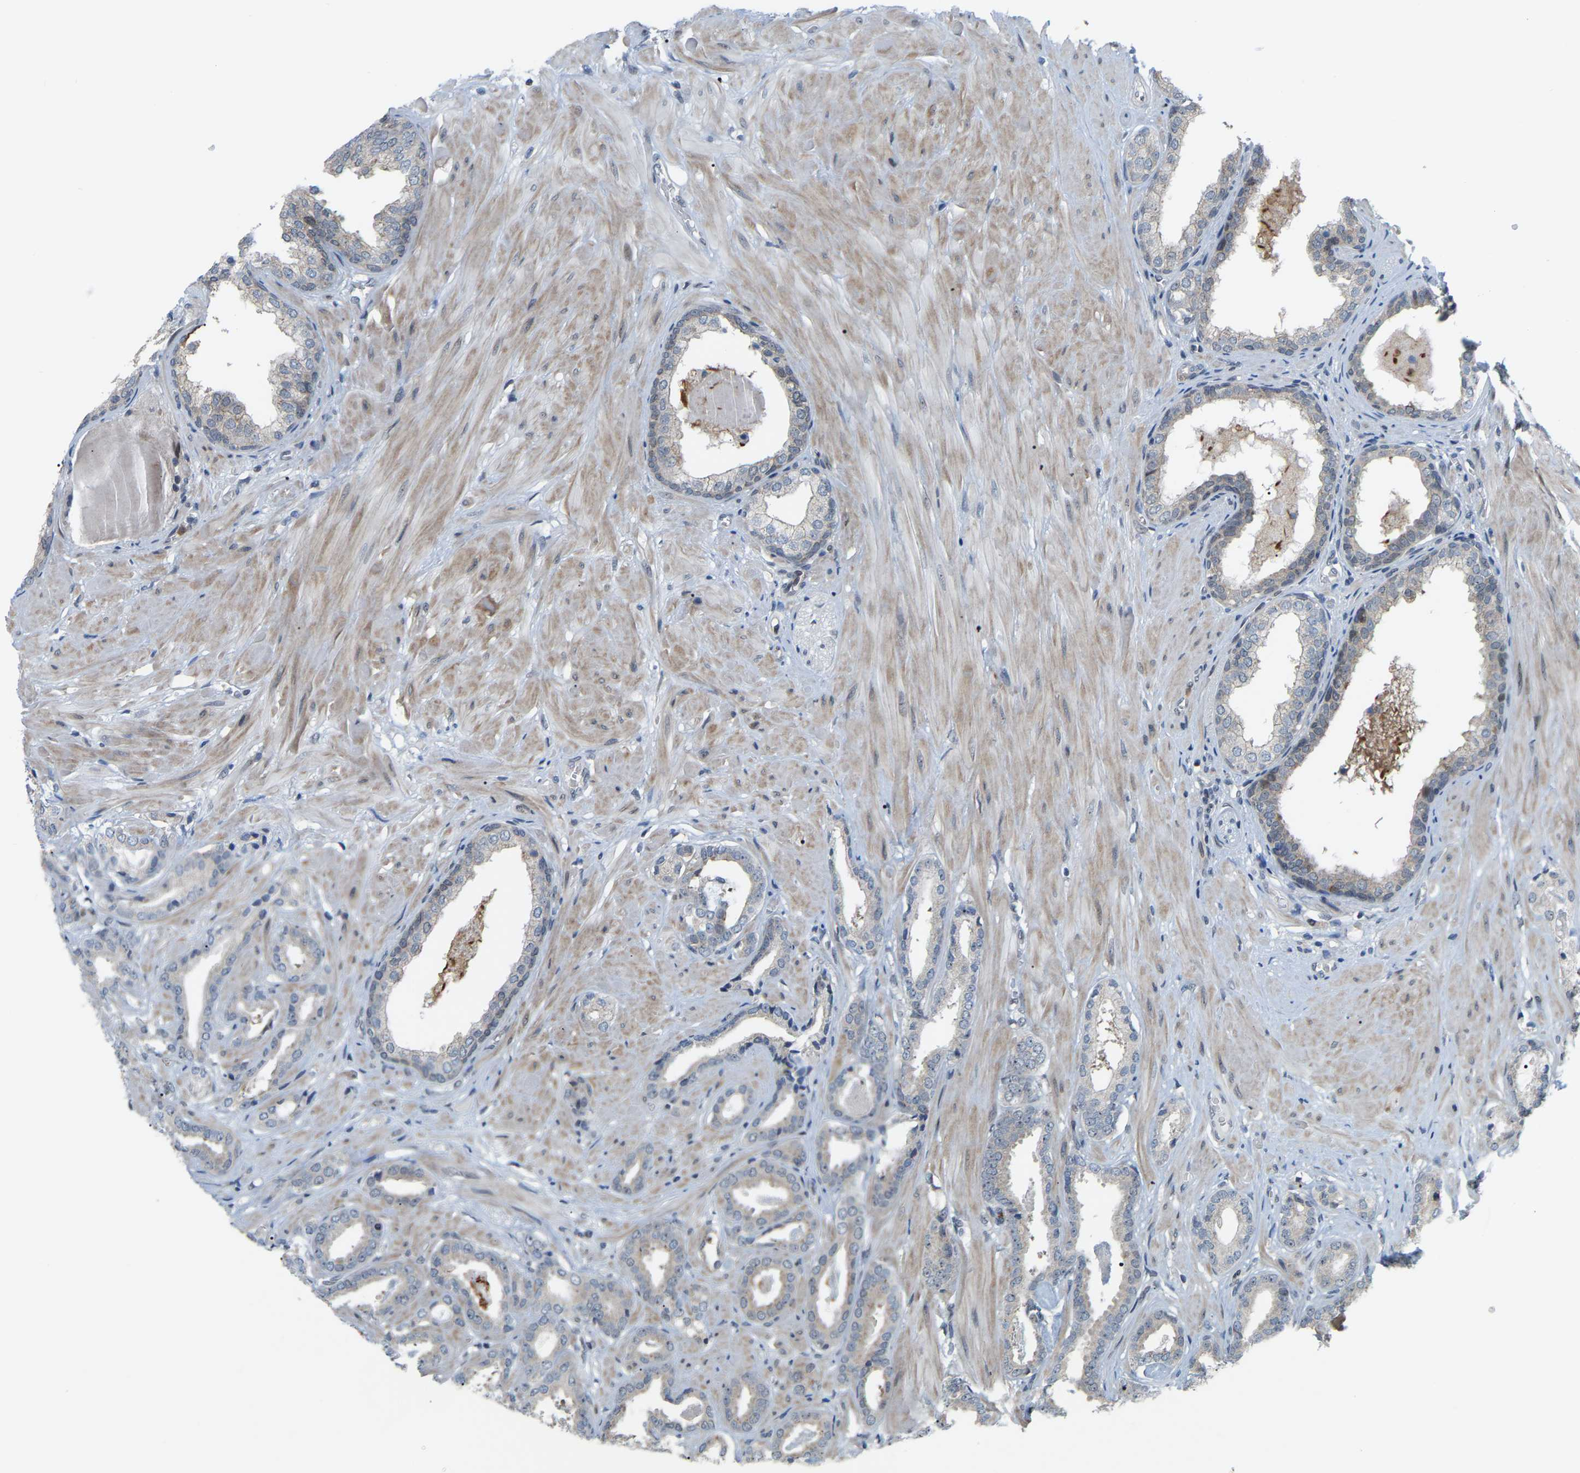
{"staining": {"intensity": "negative", "quantity": "none", "location": "none"}, "tissue": "prostate cancer", "cell_type": "Tumor cells", "image_type": "cancer", "snomed": [{"axis": "morphology", "description": "Adenocarcinoma, Low grade"}, {"axis": "topography", "description": "Prostate"}], "caption": "IHC photomicrograph of neoplastic tissue: human low-grade adenocarcinoma (prostate) stained with DAB displays no significant protein staining in tumor cells. (Brightfield microscopy of DAB (3,3'-diaminobenzidine) immunohistochemistry at high magnification).", "gene": "CROT", "patient": {"sex": "male", "age": 53}}